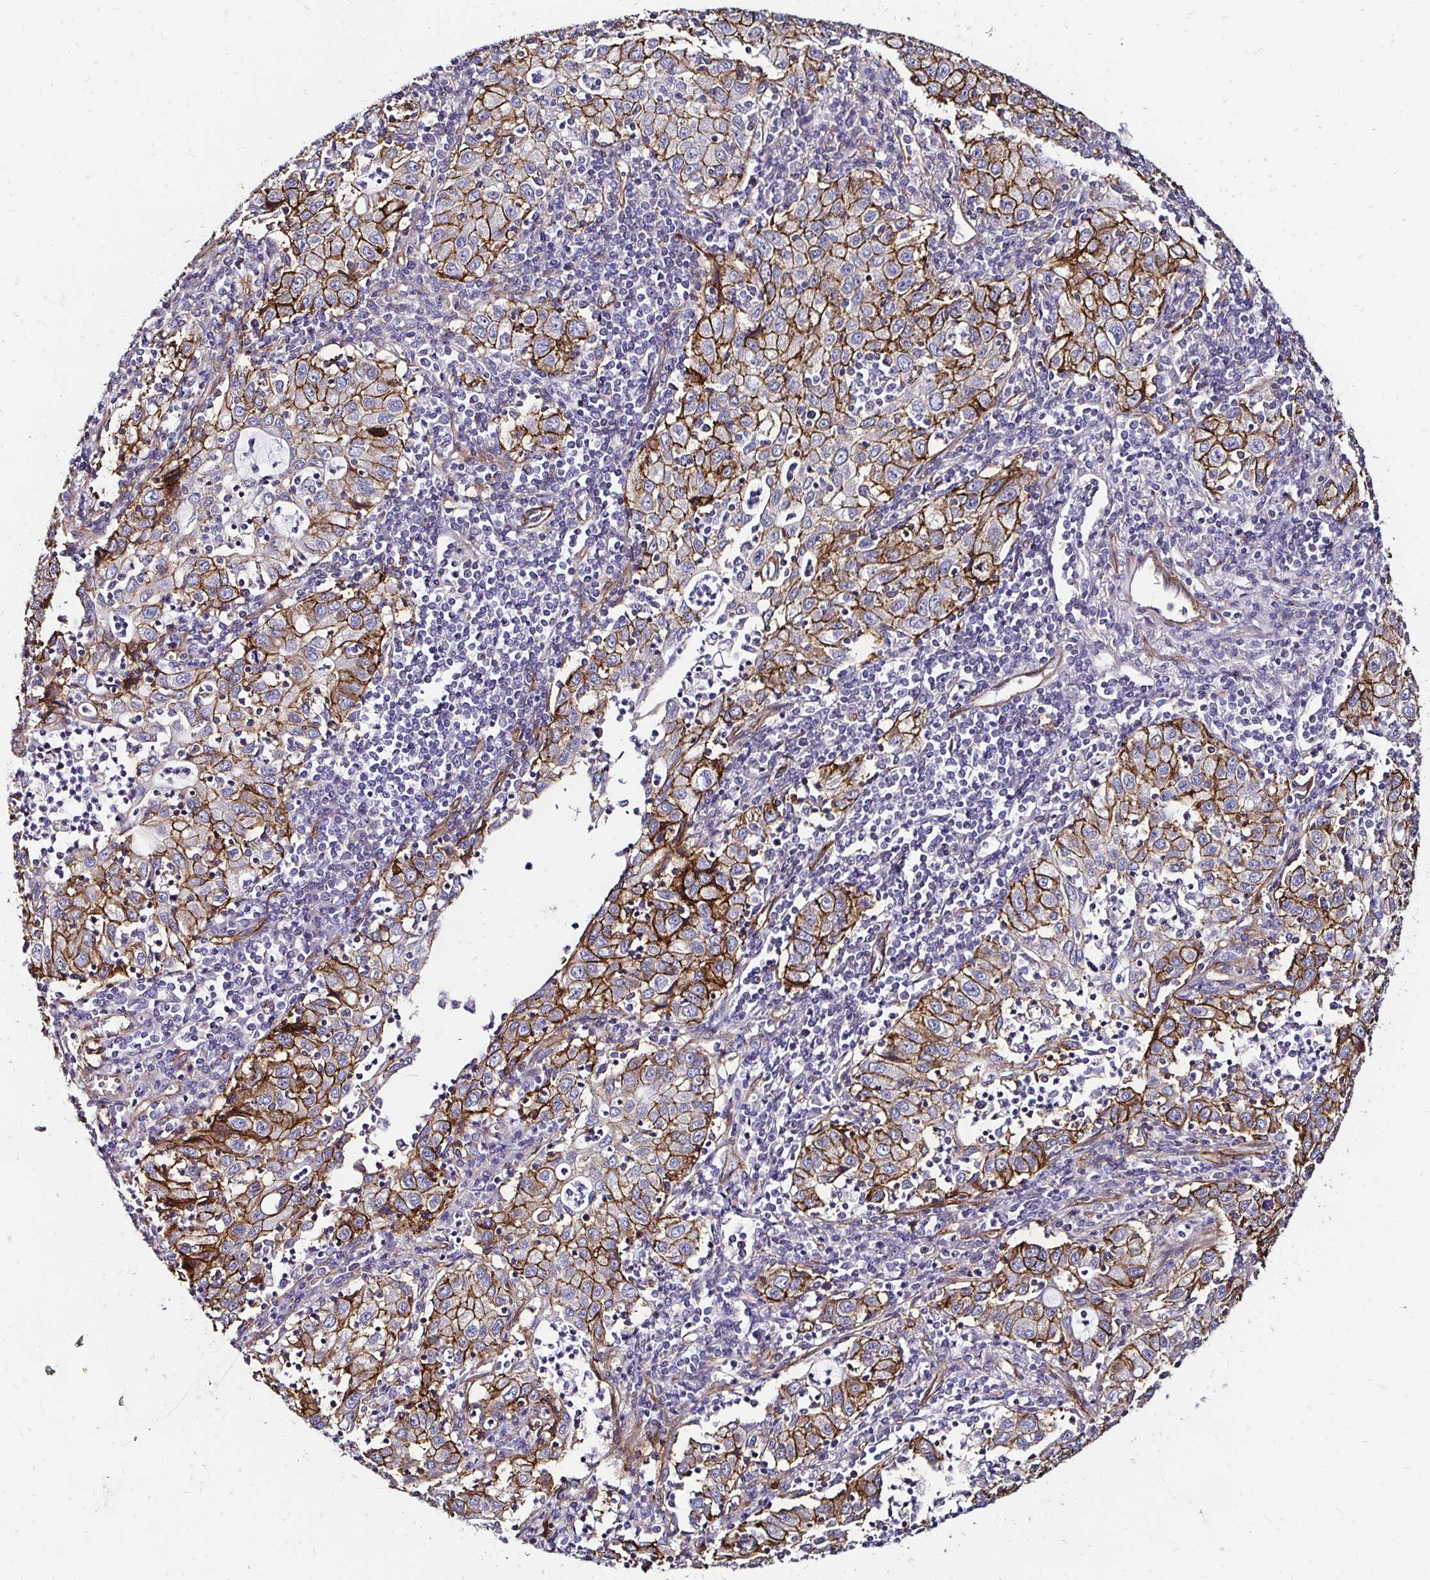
{"staining": {"intensity": "strong", "quantity": "25%-75%", "location": "cytoplasmic/membranous"}, "tissue": "lung cancer", "cell_type": "Tumor cells", "image_type": "cancer", "snomed": [{"axis": "morphology", "description": "Squamous cell carcinoma, NOS"}, {"axis": "topography", "description": "Lung"}], "caption": "Human lung squamous cell carcinoma stained with a brown dye shows strong cytoplasmic/membranous positive staining in approximately 25%-75% of tumor cells.", "gene": "ITGB1", "patient": {"sex": "male", "age": 71}}